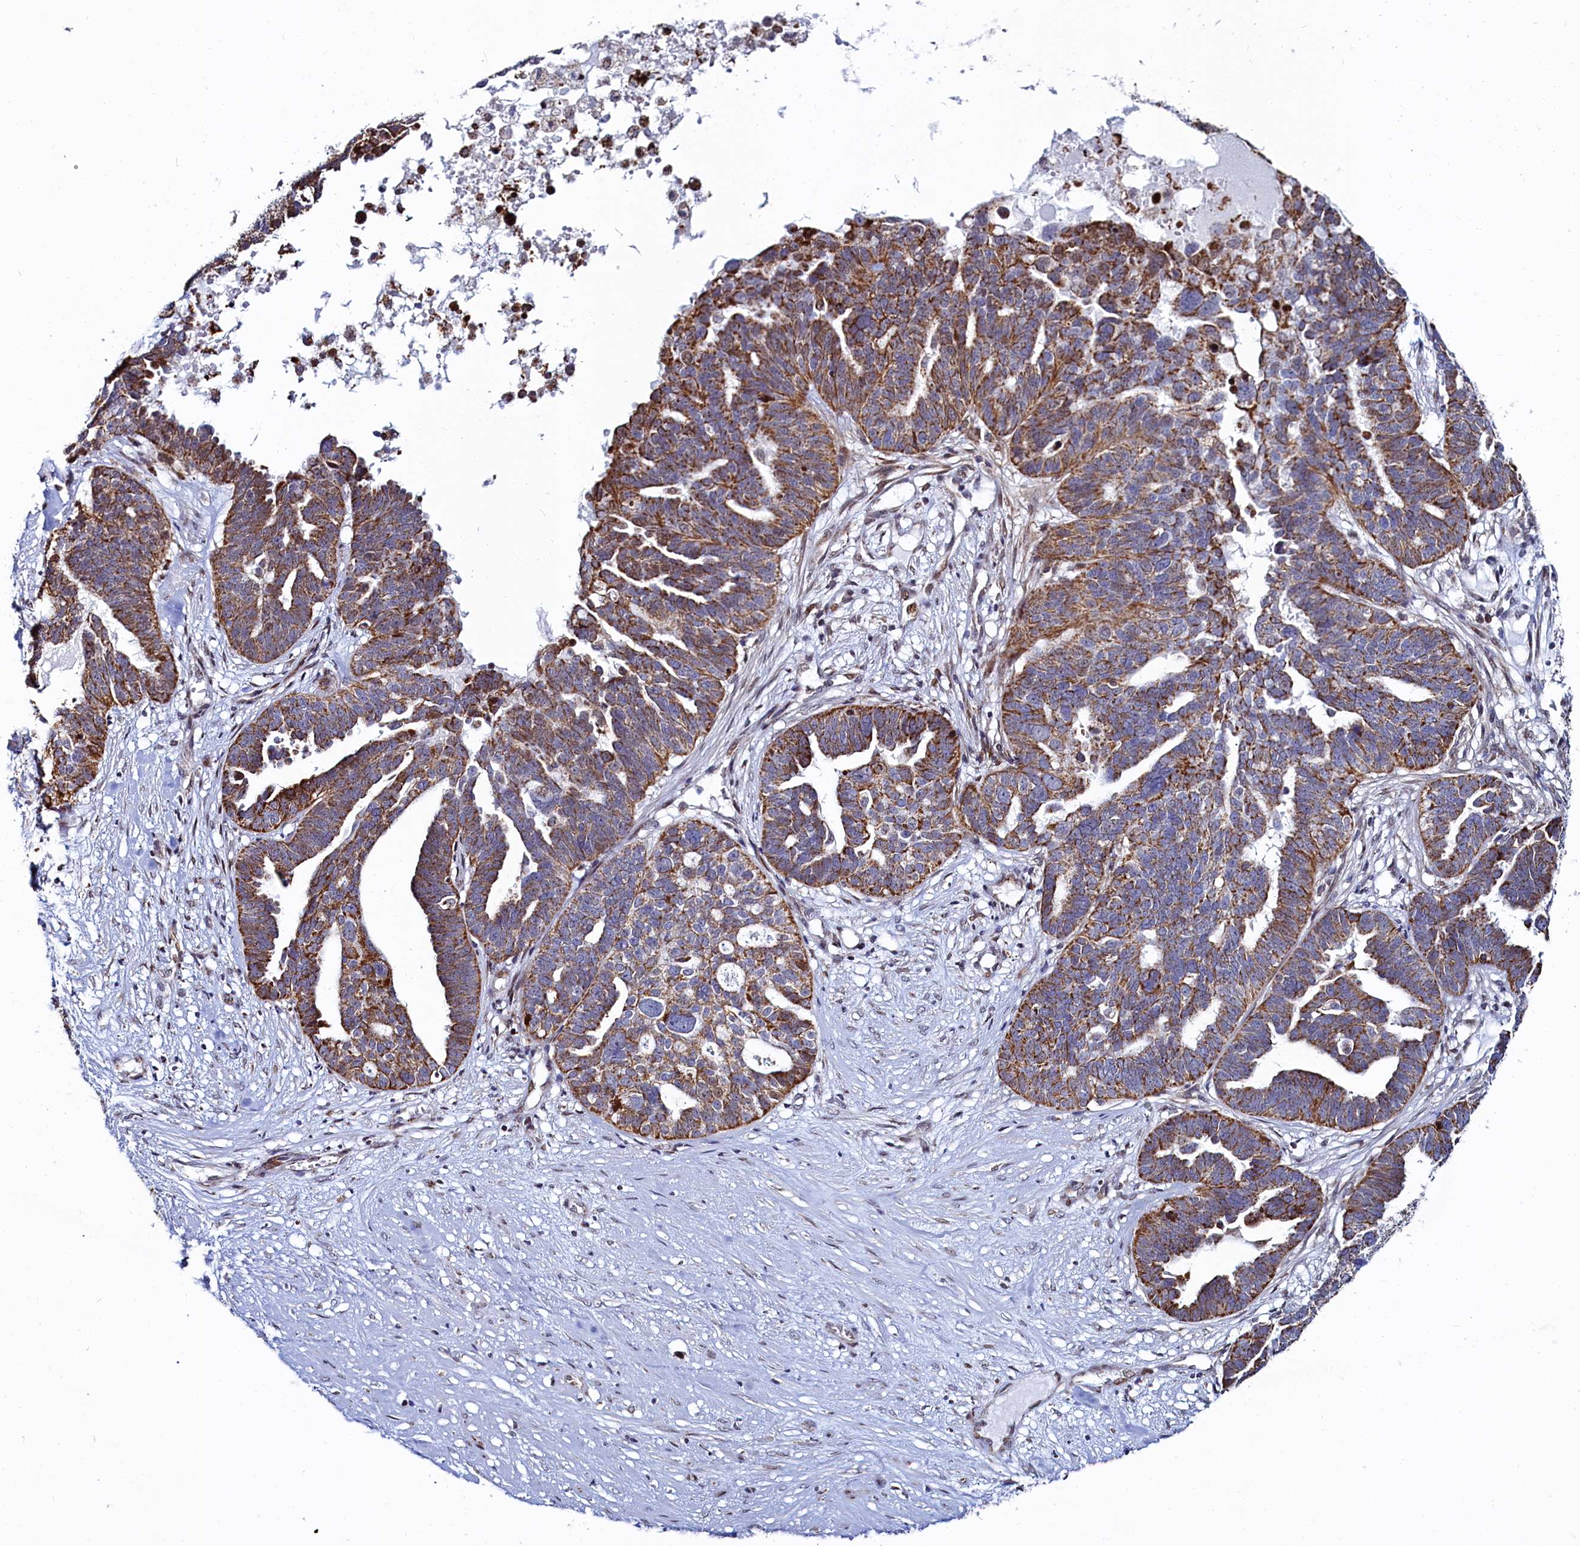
{"staining": {"intensity": "moderate", "quantity": ">75%", "location": "cytoplasmic/membranous"}, "tissue": "ovarian cancer", "cell_type": "Tumor cells", "image_type": "cancer", "snomed": [{"axis": "morphology", "description": "Cystadenocarcinoma, serous, NOS"}, {"axis": "topography", "description": "Ovary"}], "caption": "Tumor cells show medium levels of moderate cytoplasmic/membranous expression in approximately >75% of cells in ovarian cancer (serous cystadenocarcinoma).", "gene": "HDGFL3", "patient": {"sex": "female", "age": 59}}